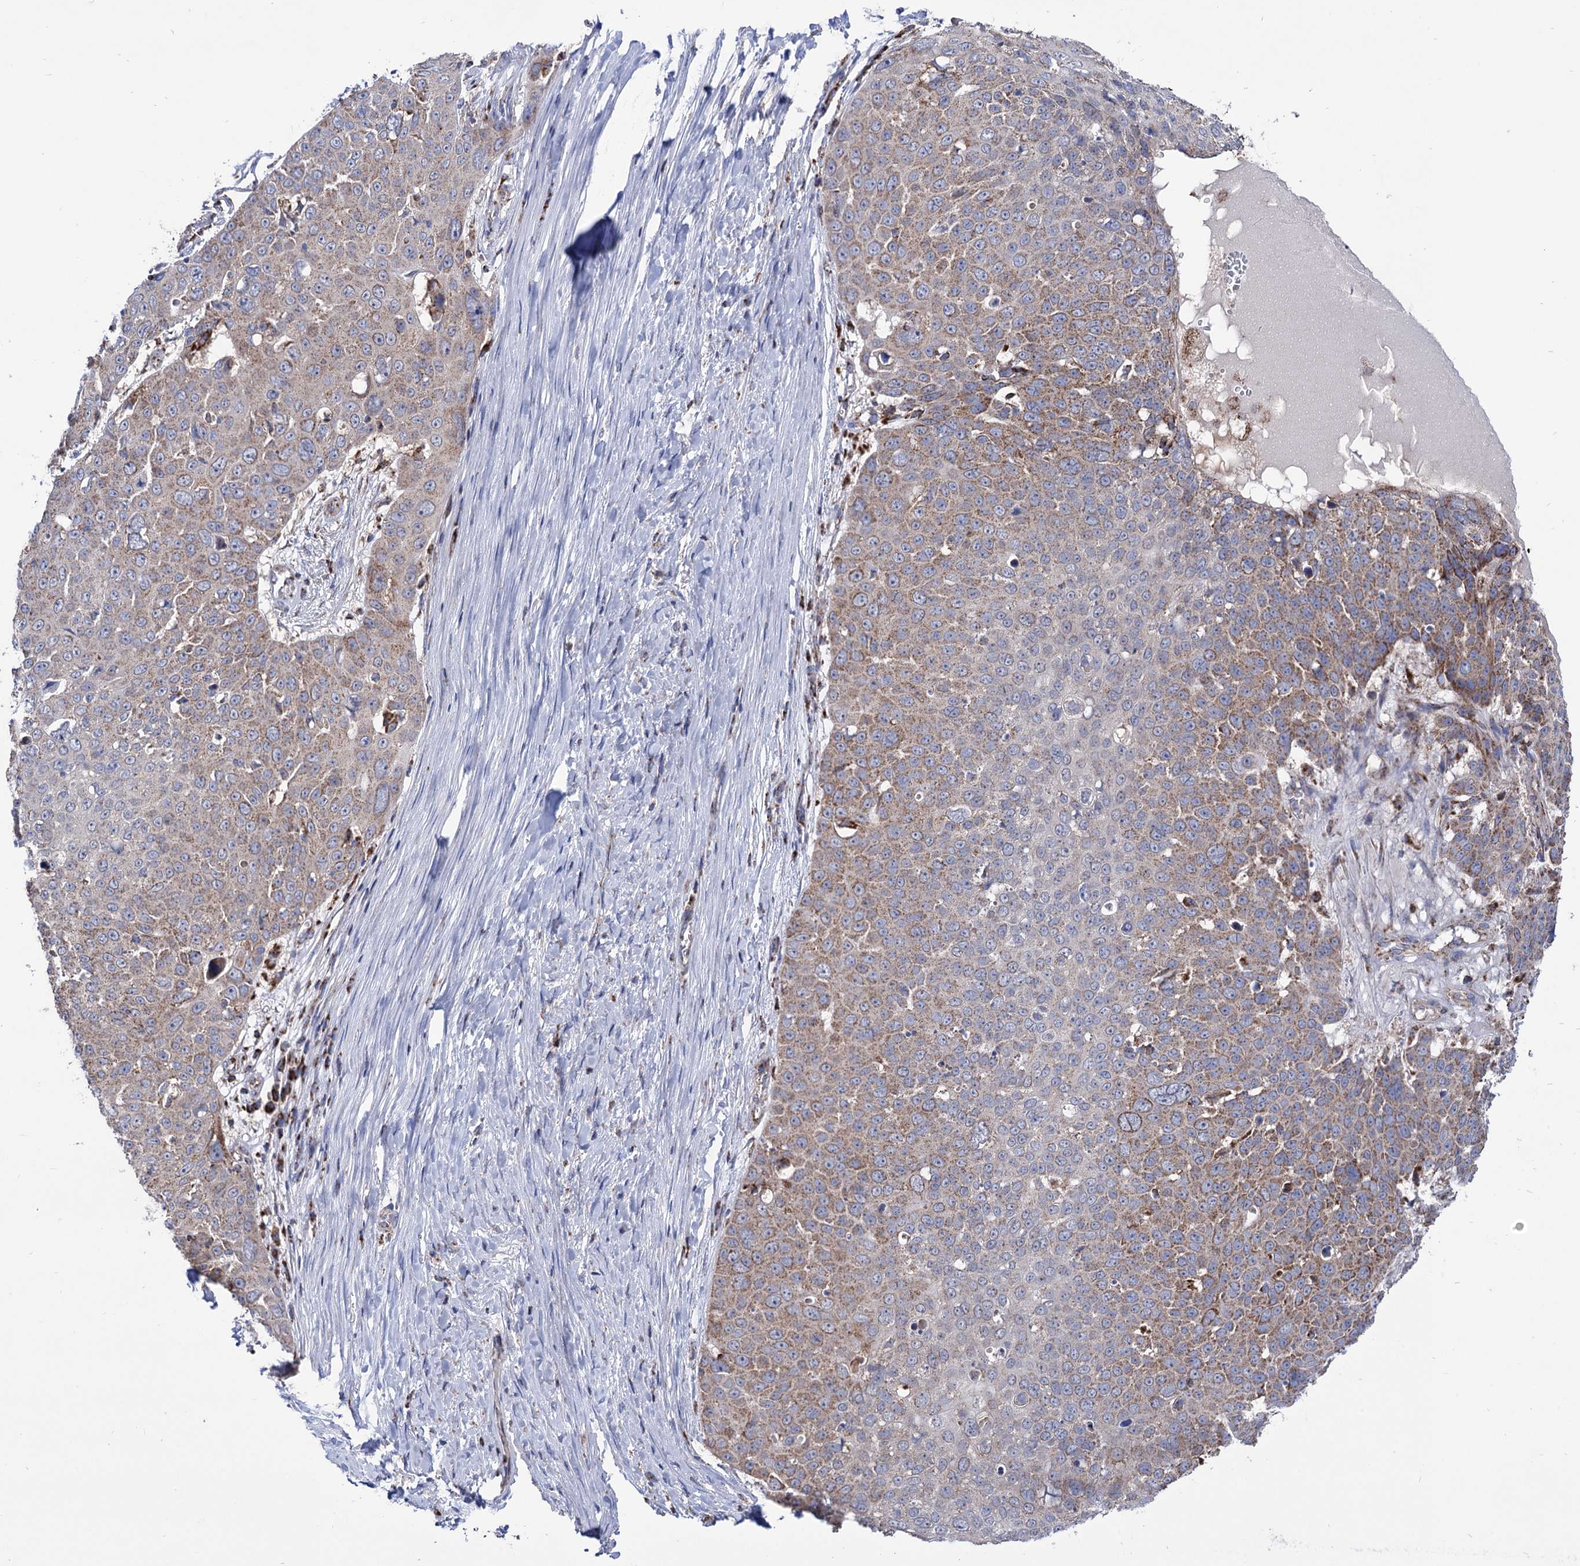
{"staining": {"intensity": "moderate", "quantity": "25%-75%", "location": "cytoplasmic/membranous"}, "tissue": "skin cancer", "cell_type": "Tumor cells", "image_type": "cancer", "snomed": [{"axis": "morphology", "description": "Squamous cell carcinoma, NOS"}, {"axis": "topography", "description": "Skin"}], "caption": "Immunohistochemistry (IHC) photomicrograph of neoplastic tissue: skin cancer (squamous cell carcinoma) stained using immunohistochemistry (IHC) demonstrates medium levels of moderate protein expression localized specifically in the cytoplasmic/membranous of tumor cells, appearing as a cytoplasmic/membranous brown color.", "gene": "ABHD10", "patient": {"sex": "male", "age": 71}}